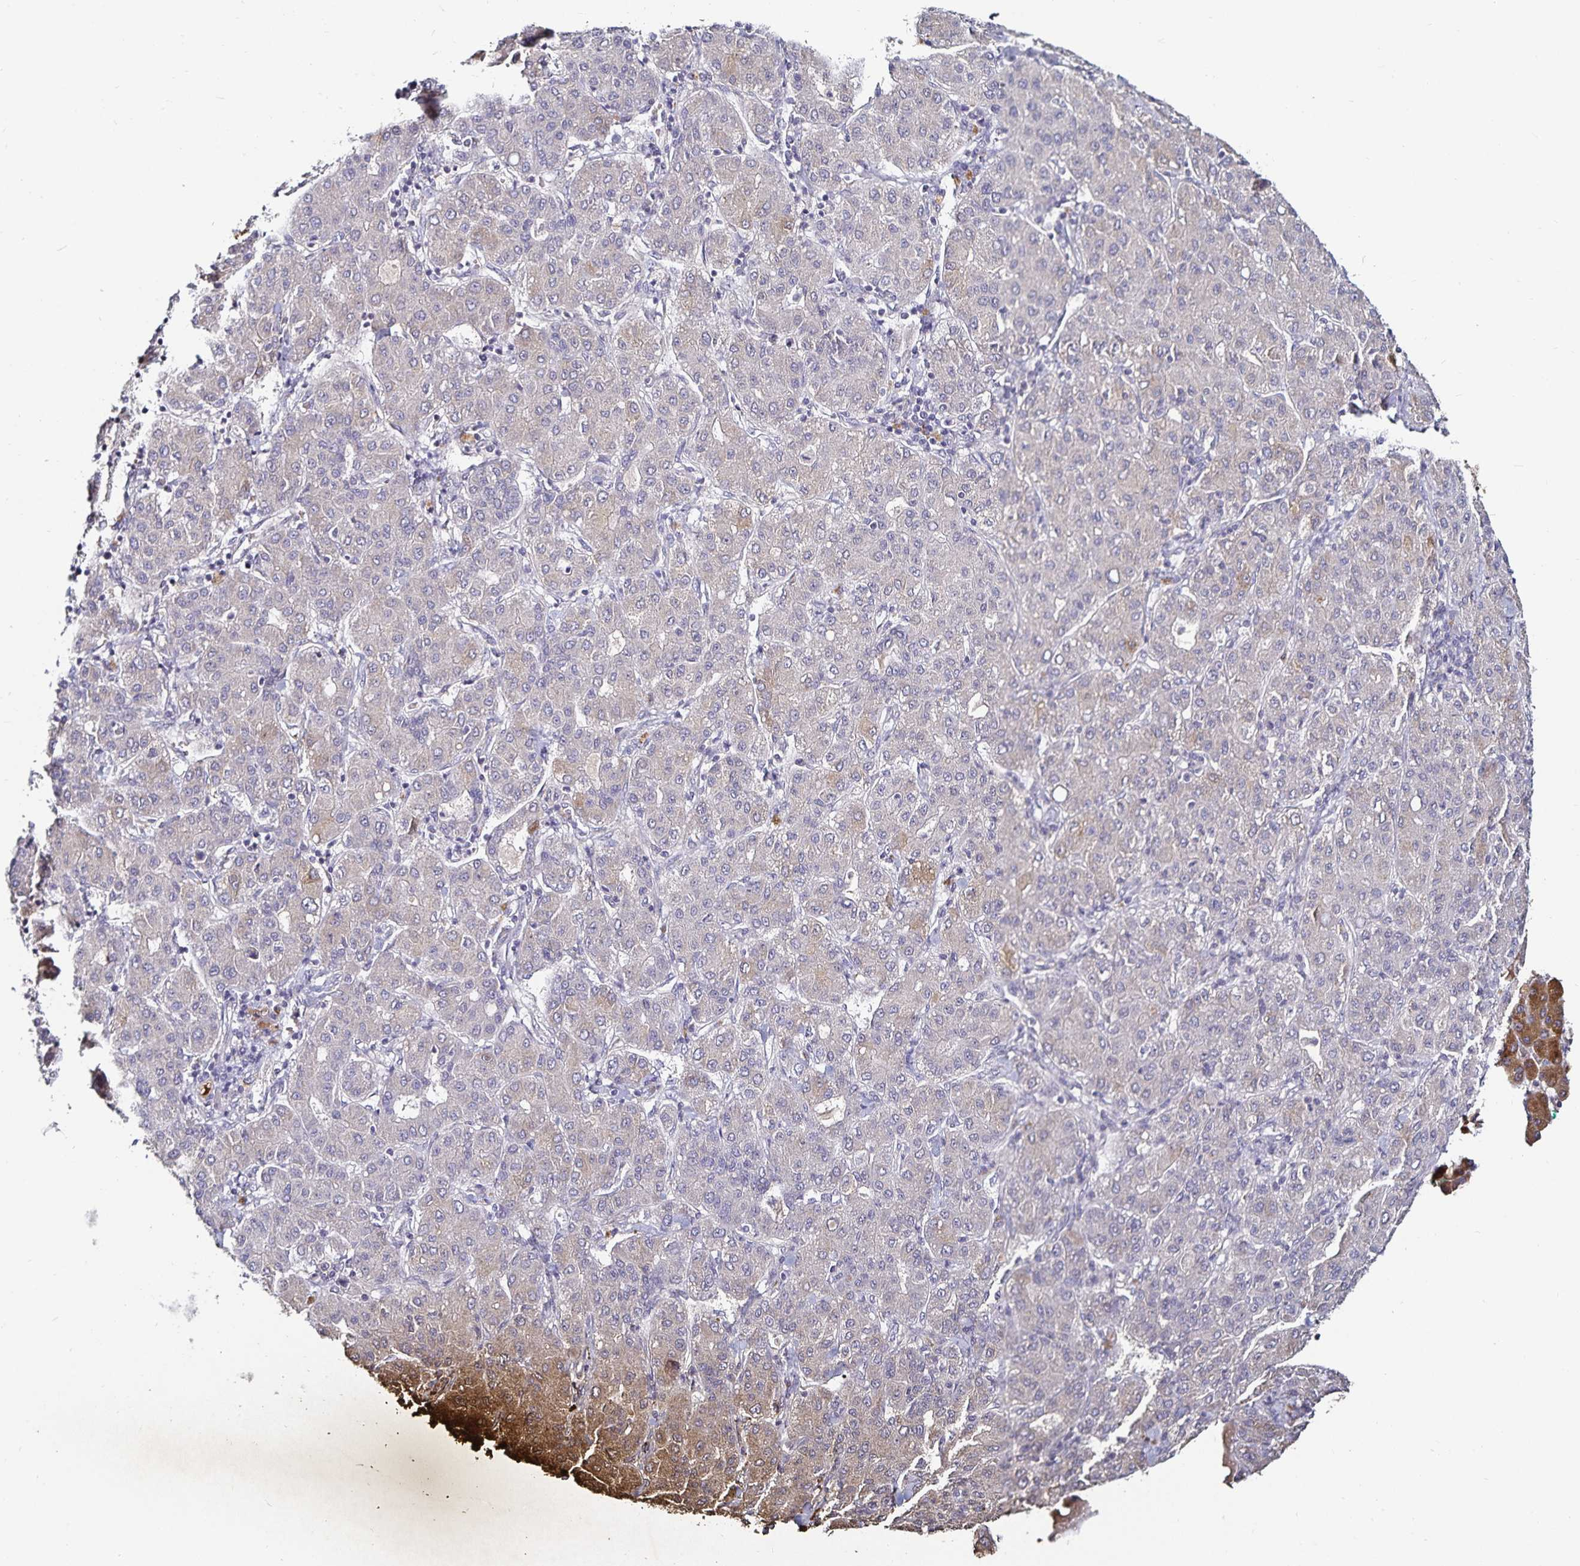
{"staining": {"intensity": "weak", "quantity": "<25%", "location": "cytoplasmic/membranous"}, "tissue": "liver cancer", "cell_type": "Tumor cells", "image_type": "cancer", "snomed": [{"axis": "morphology", "description": "Carcinoma, Hepatocellular, NOS"}, {"axis": "topography", "description": "Liver"}], "caption": "Hepatocellular carcinoma (liver) was stained to show a protein in brown. There is no significant staining in tumor cells. (DAB (3,3'-diaminobenzidine) immunohistochemistry (IHC), high magnification).", "gene": "ACSL5", "patient": {"sex": "male", "age": 65}}